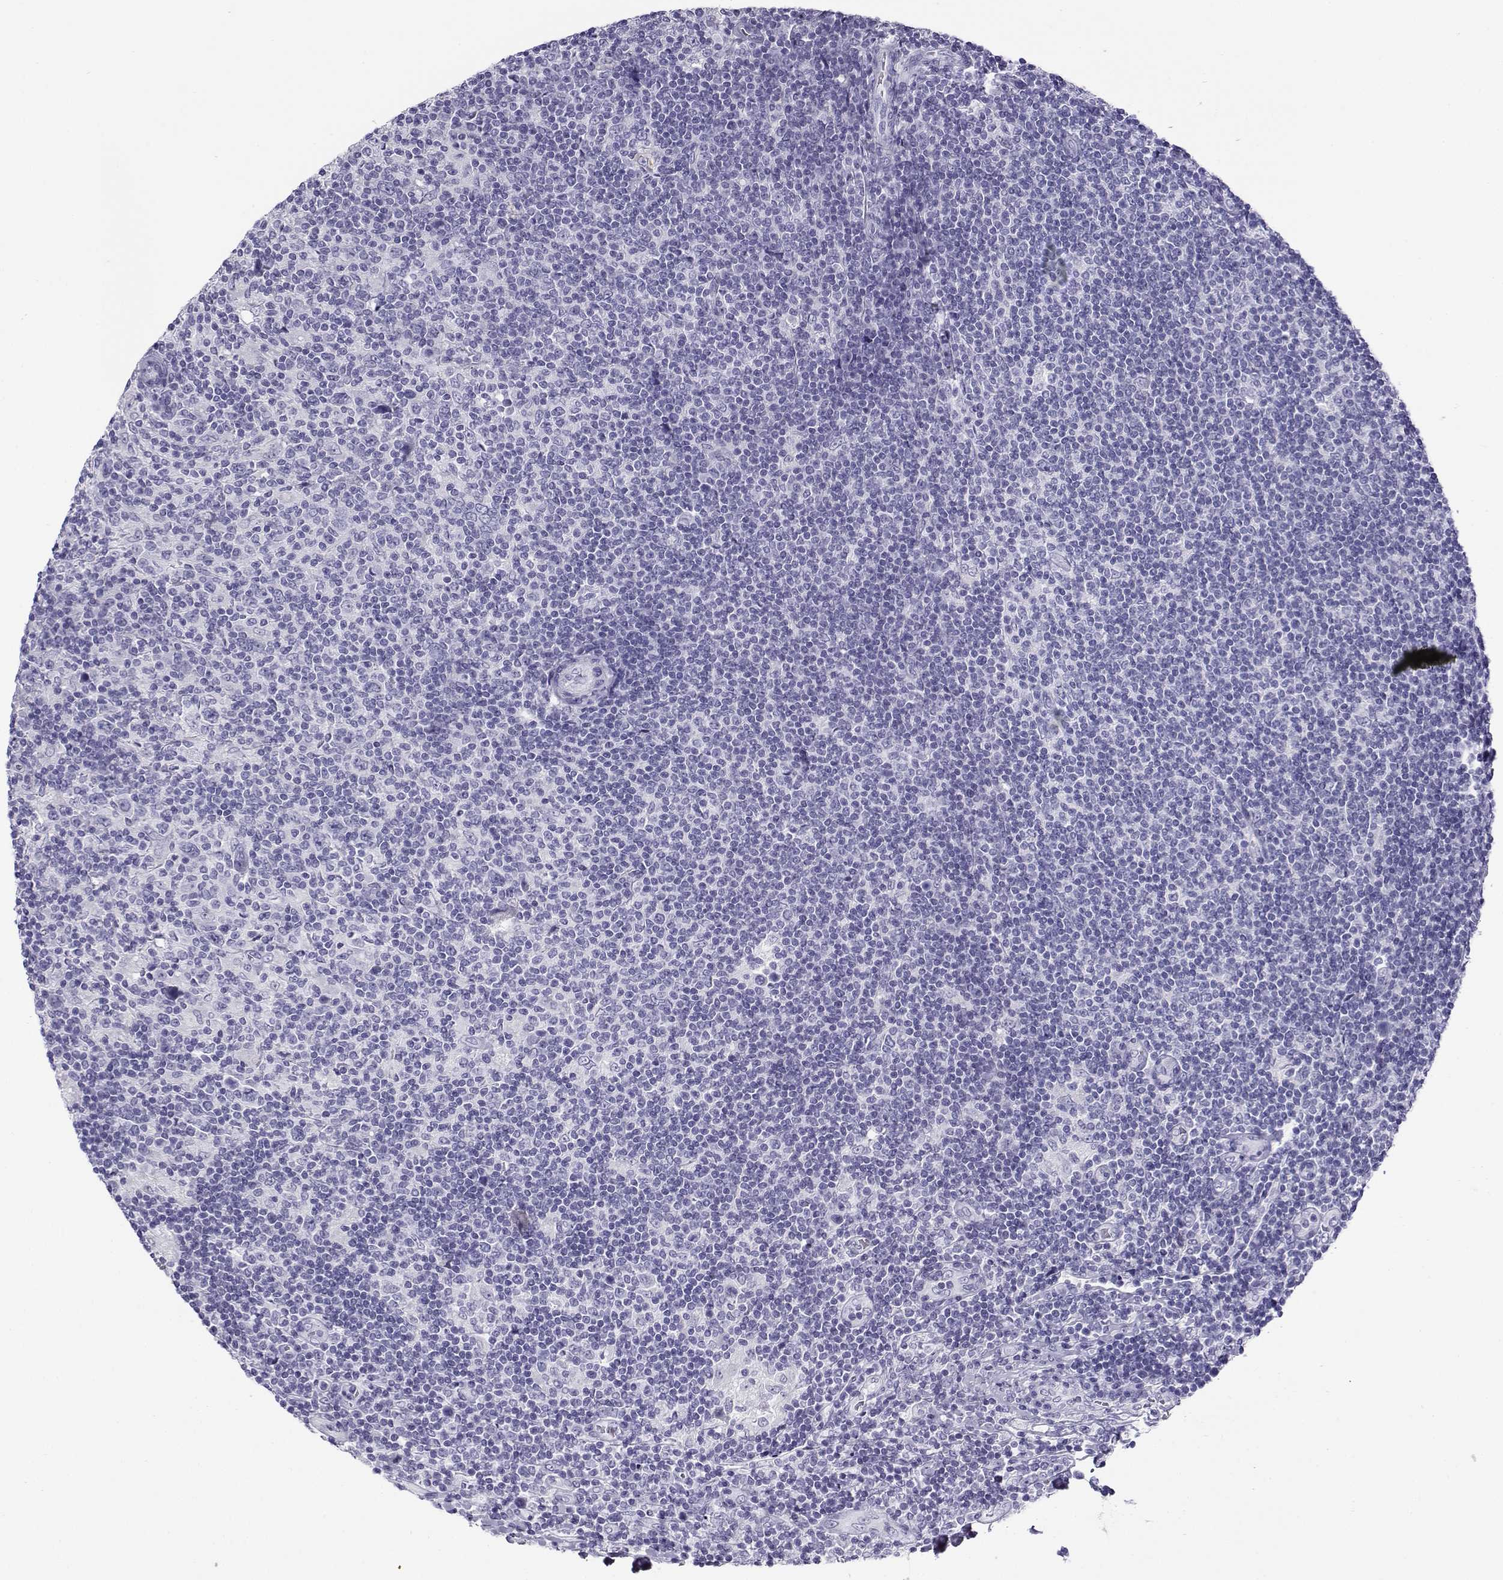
{"staining": {"intensity": "negative", "quantity": "none", "location": "none"}, "tissue": "lymphoma", "cell_type": "Tumor cells", "image_type": "cancer", "snomed": [{"axis": "morphology", "description": "Hodgkin's disease, NOS"}, {"axis": "topography", "description": "Lymph node"}], "caption": "Immunohistochemical staining of Hodgkin's disease exhibits no significant positivity in tumor cells. (DAB immunohistochemistry (IHC) visualized using brightfield microscopy, high magnification).", "gene": "CABS1", "patient": {"sex": "male", "age": 40}}